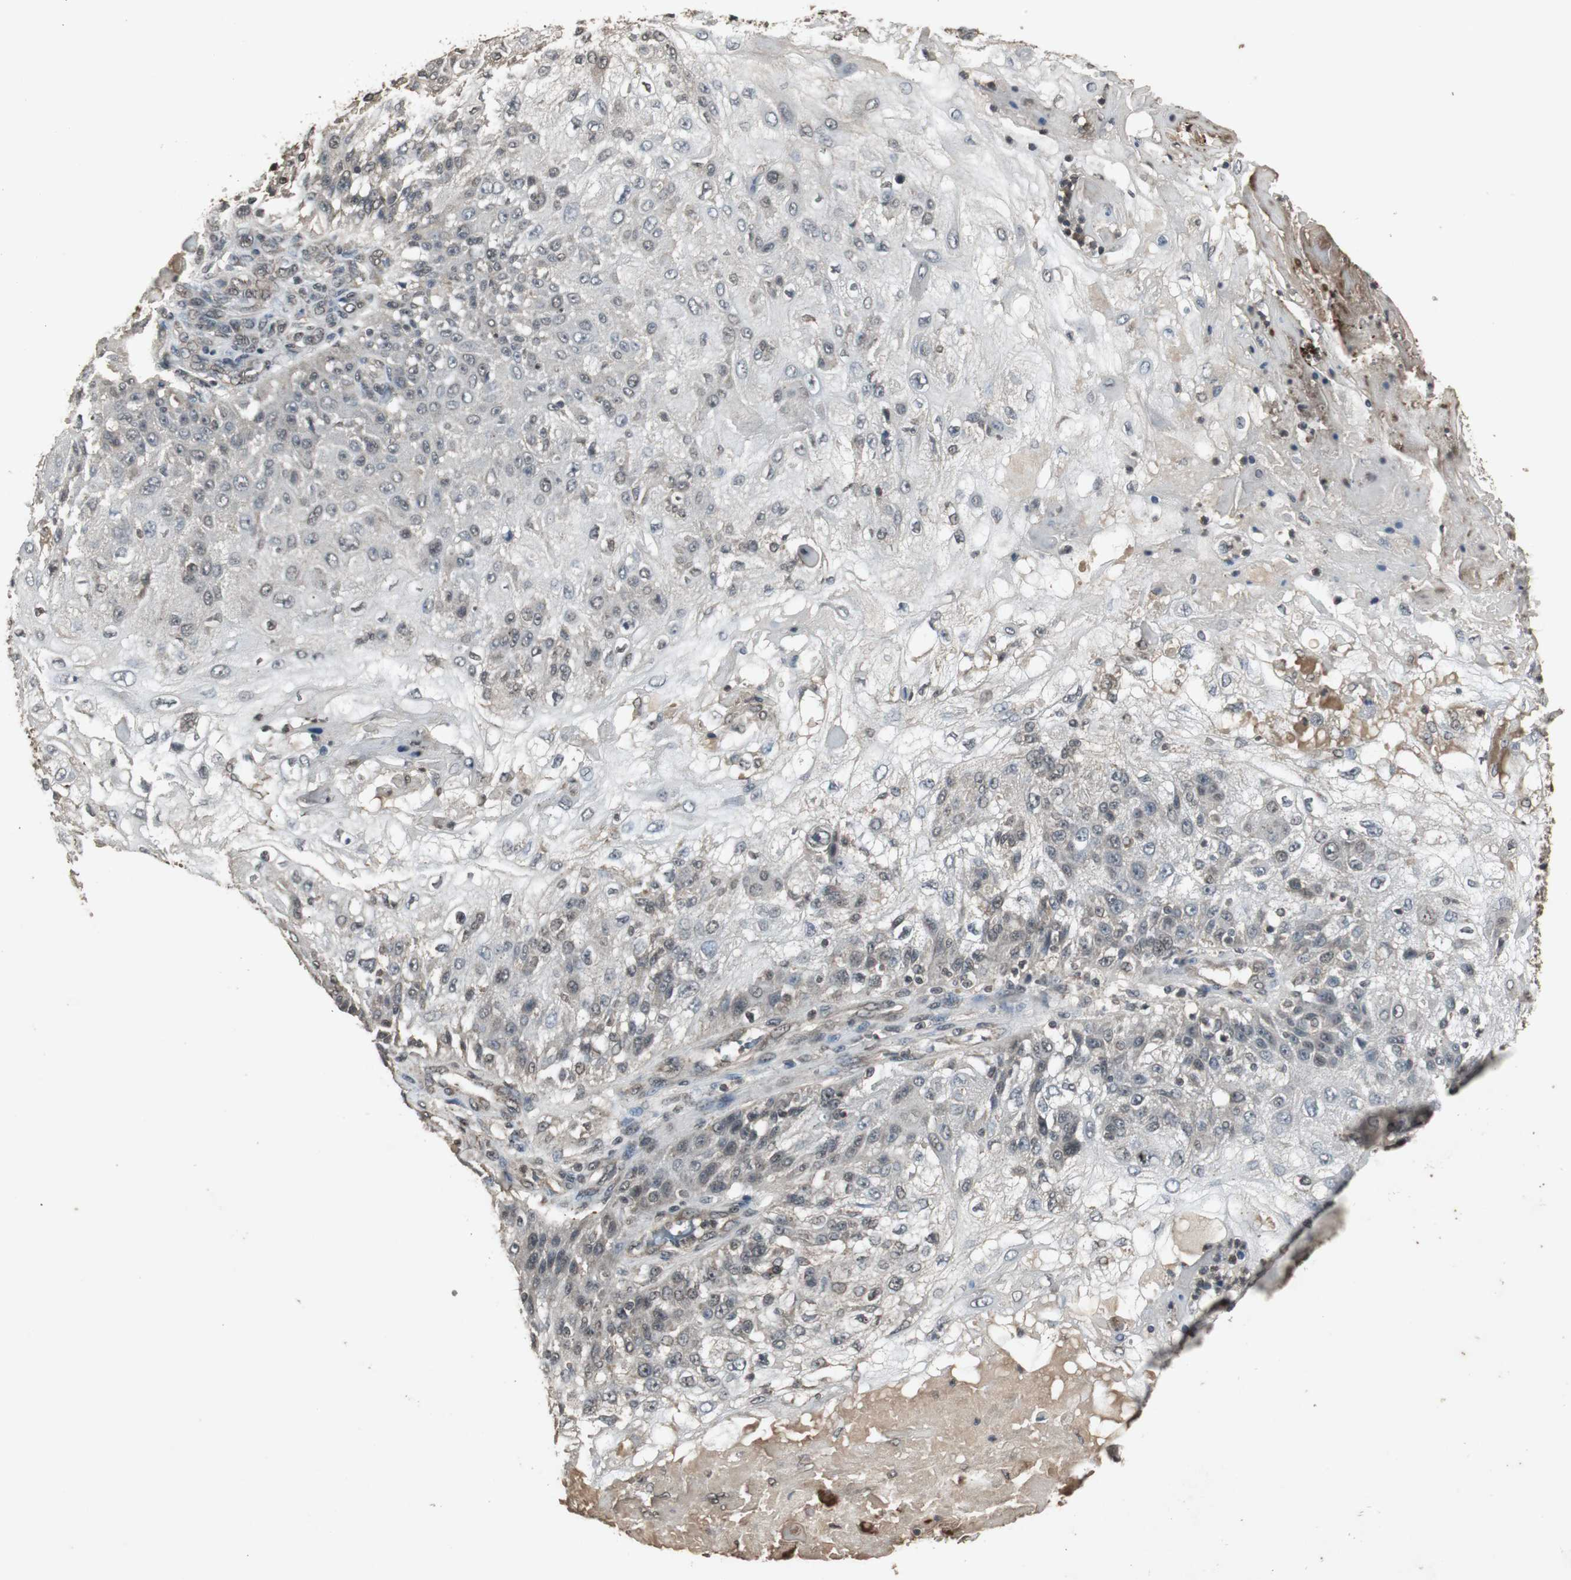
{"staining": {"intensity": "moderate", "quantity": "25%-75%", "location": "cytoplasmic/membranous,nuclear"}, "tissue": "skin cancer", "cell_type": "Tumor cells", "image_type": "cancer", "snomed": [{"axis": "morphology", "description": "Normal tissue, NOS"}, {"axis": "morphology", "description": "Squamous cell carcinoma, NOS"}, {"axis": "topography", "description": "Skin"}], "caption": "Approximately 25%-75% of tumor cells in skin cancer display moderate cytoplasmic/membranous and nuclear protein positivity as visualized by brown immunohistochemical staining.", "gene": "EMX1", "patient": {"sex": "female", "age": 83}}